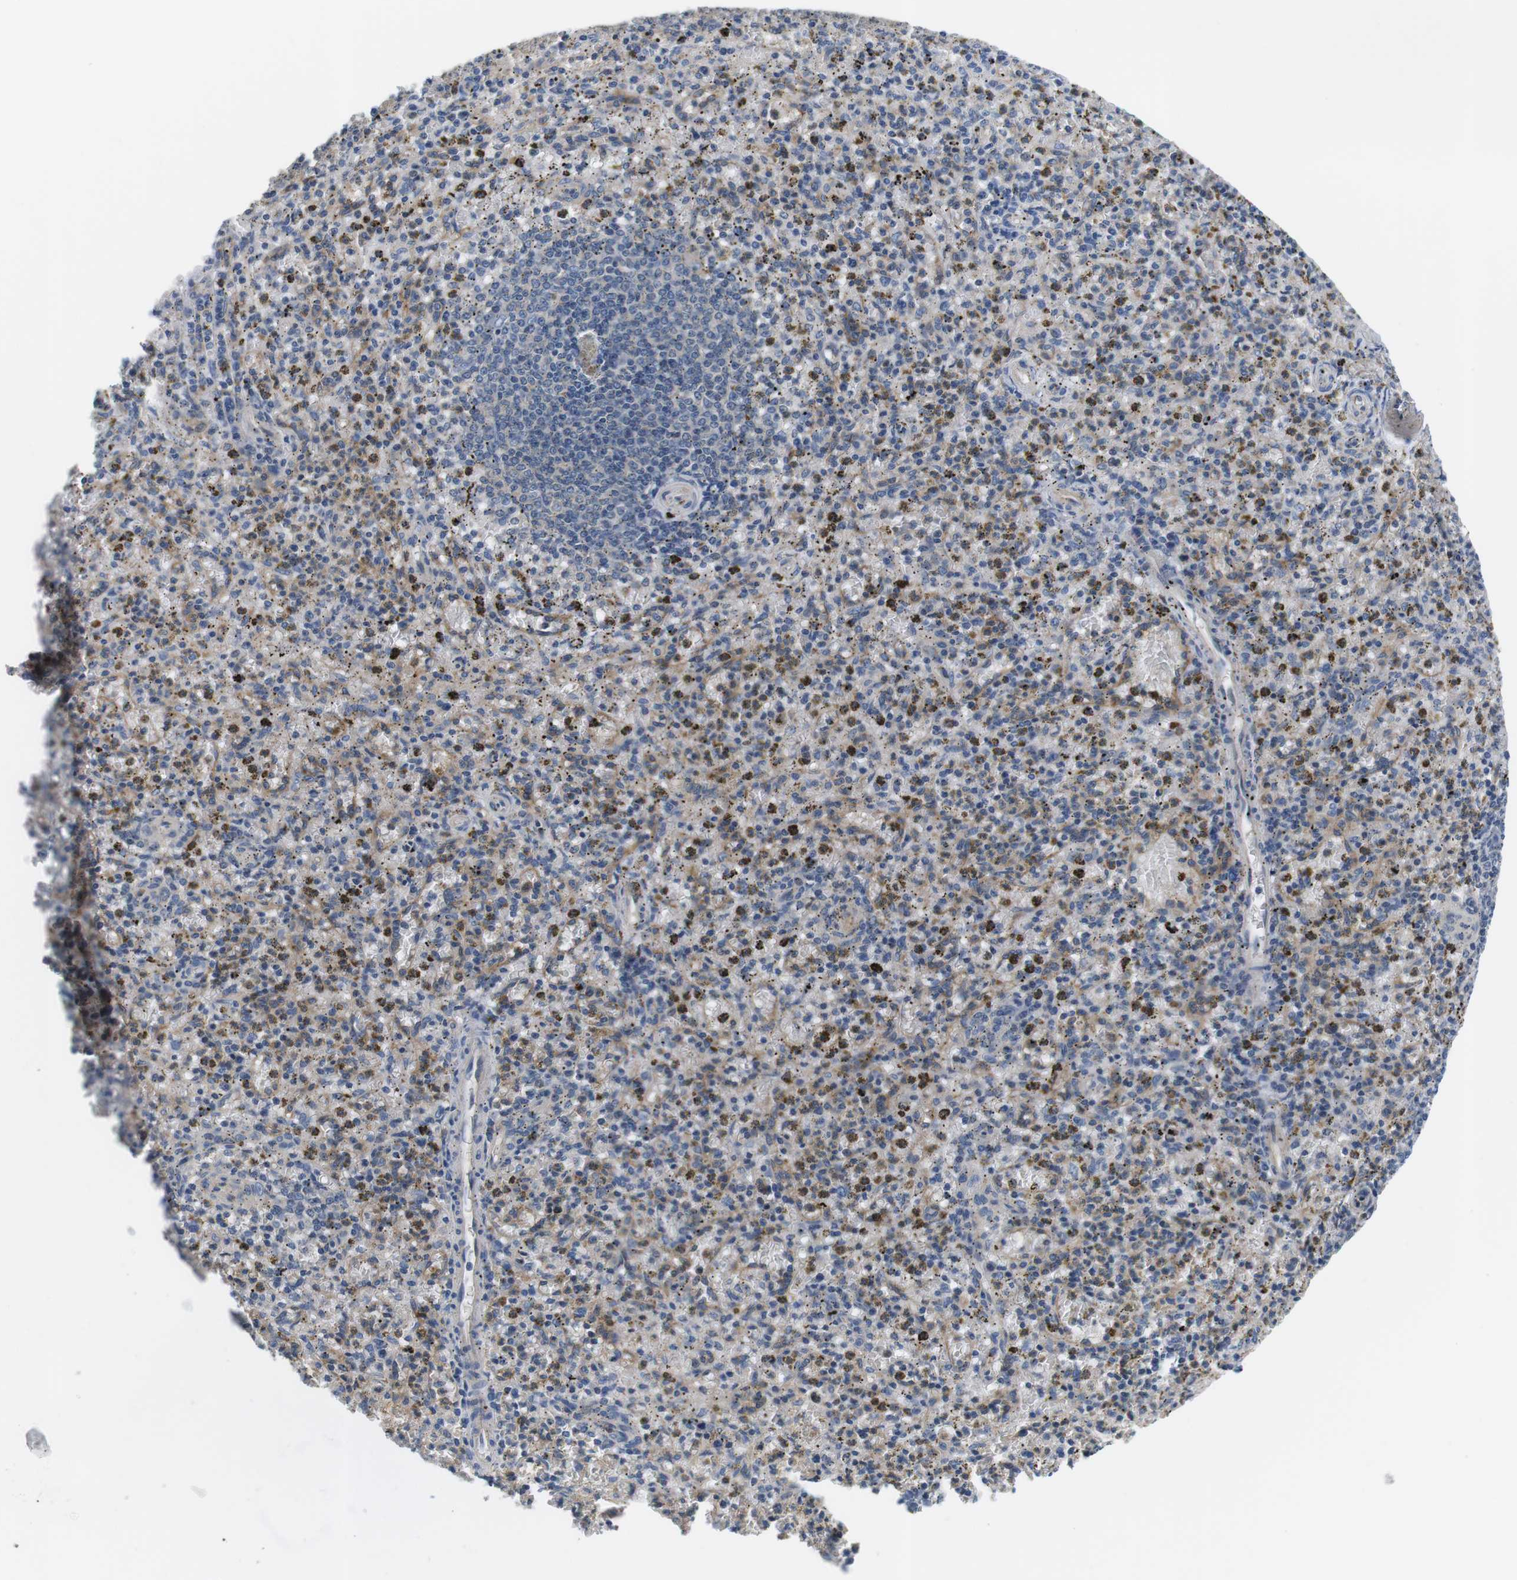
{"staining": {"intensity": "negative", "quantity": "none", "location": "none"}, "tissue": "spleen", "cell_type": "Cells in red pulp", "image_type": "normal", "snomed": [{"axis": "morphology", "description": "Normal tissue, NOS"}, {"axis": "topography", "description": "Spleen"}], "caption": "The image exhibits no significant positivity in cells in red pulp of spleen.", "gene": "SLC30A1", "patient": {"sex": "male", "age": 72}}